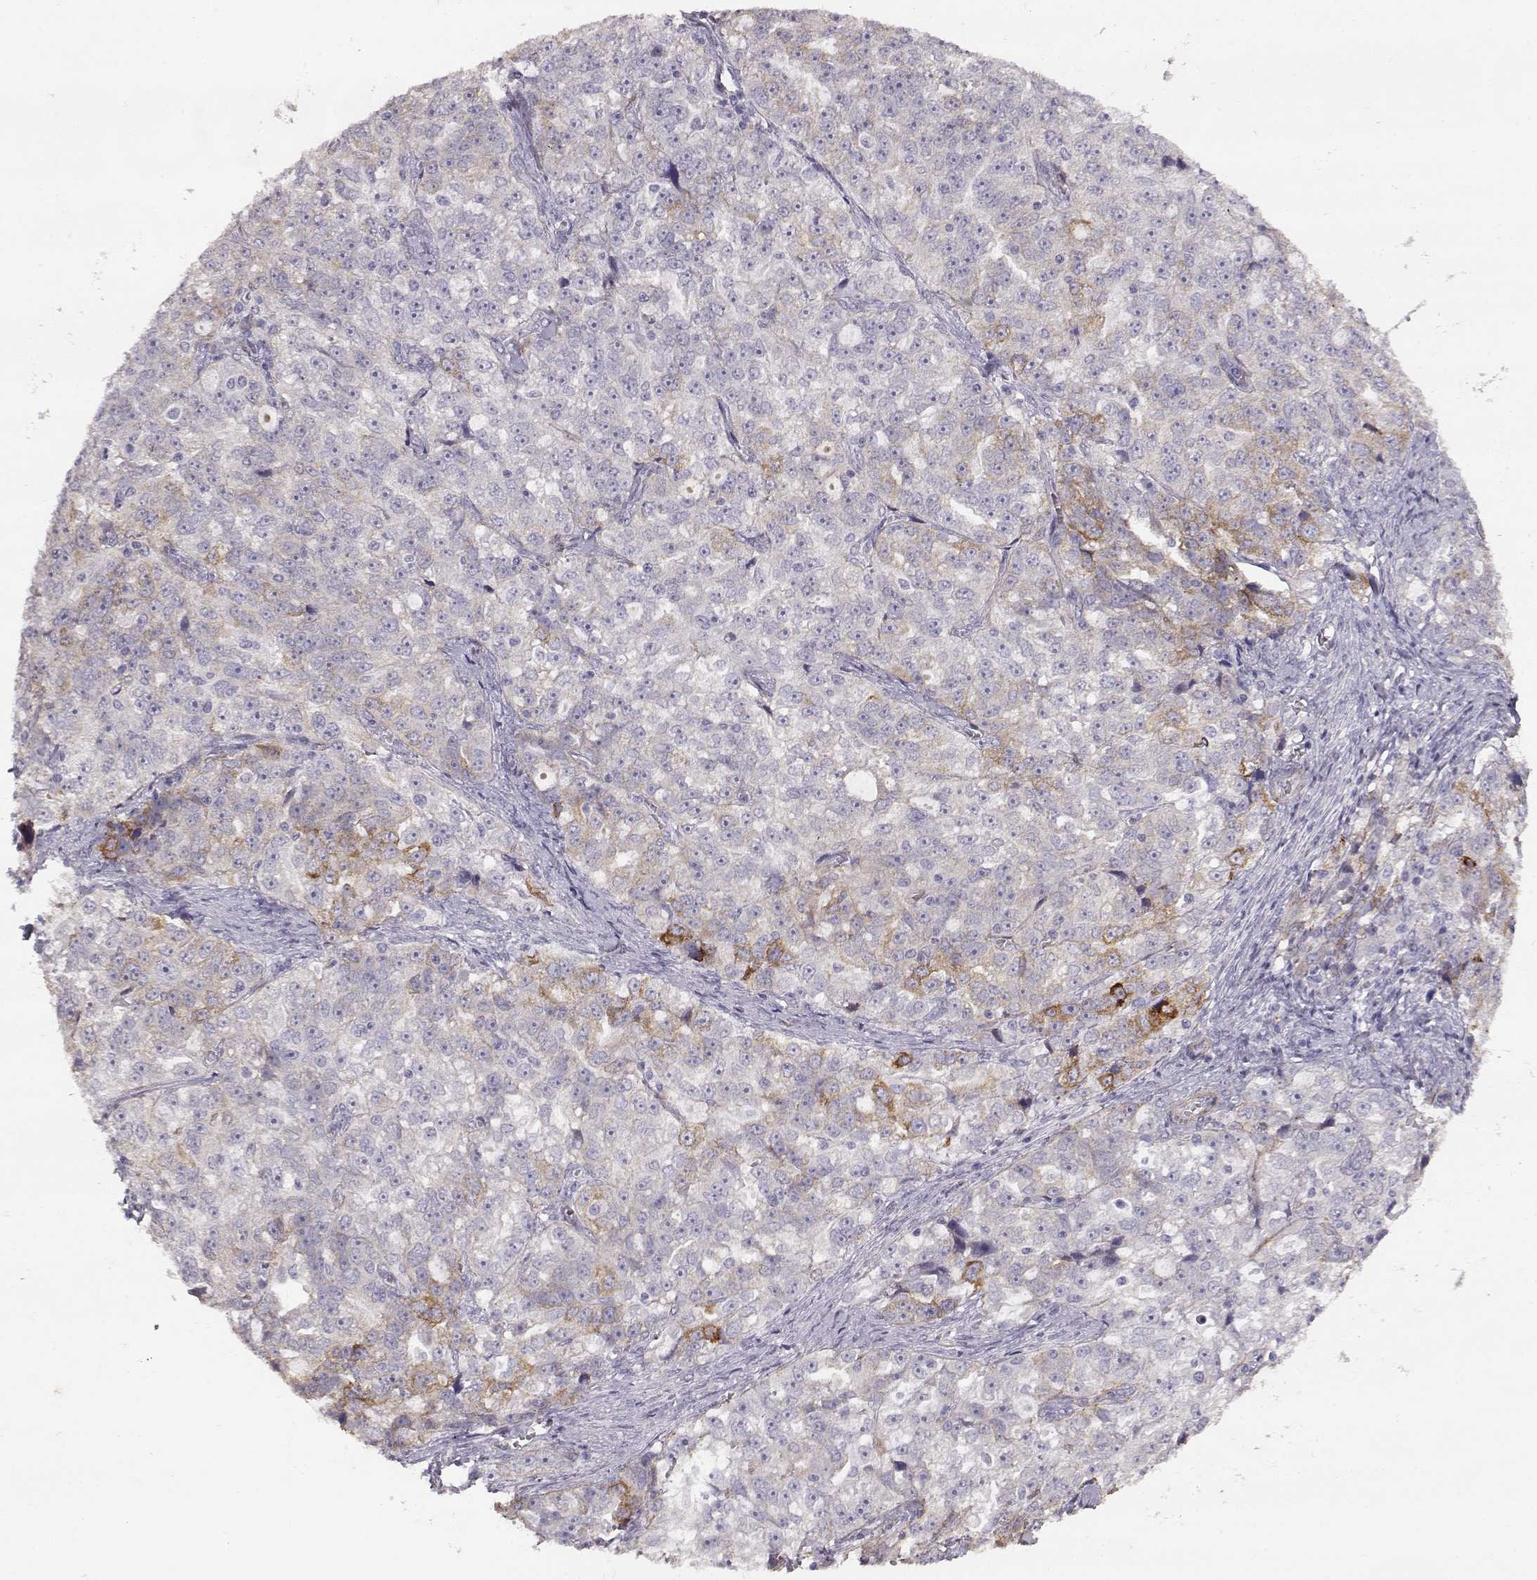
{"staining": {"intensity": "weak", "quantity": "<25%", "location": "cytoplasmic/membranous"}, "tissue": "ovarian cancer", "cell_type": "Tumor cells", "image_type": "cancer", "snomed": [{"axis": "morphology", "description": "Cystadenocarcinoma, serous, NOS"}, {"axis": "topography", "description": "Ovary"}], "caption": "An image of serous cystadenocarcinoma (ovarian) stained for a protein demonstrates no brown staining in tumor cells.", "gene": "LAMC1", "patient": {"sex": "female", "age": 51}}